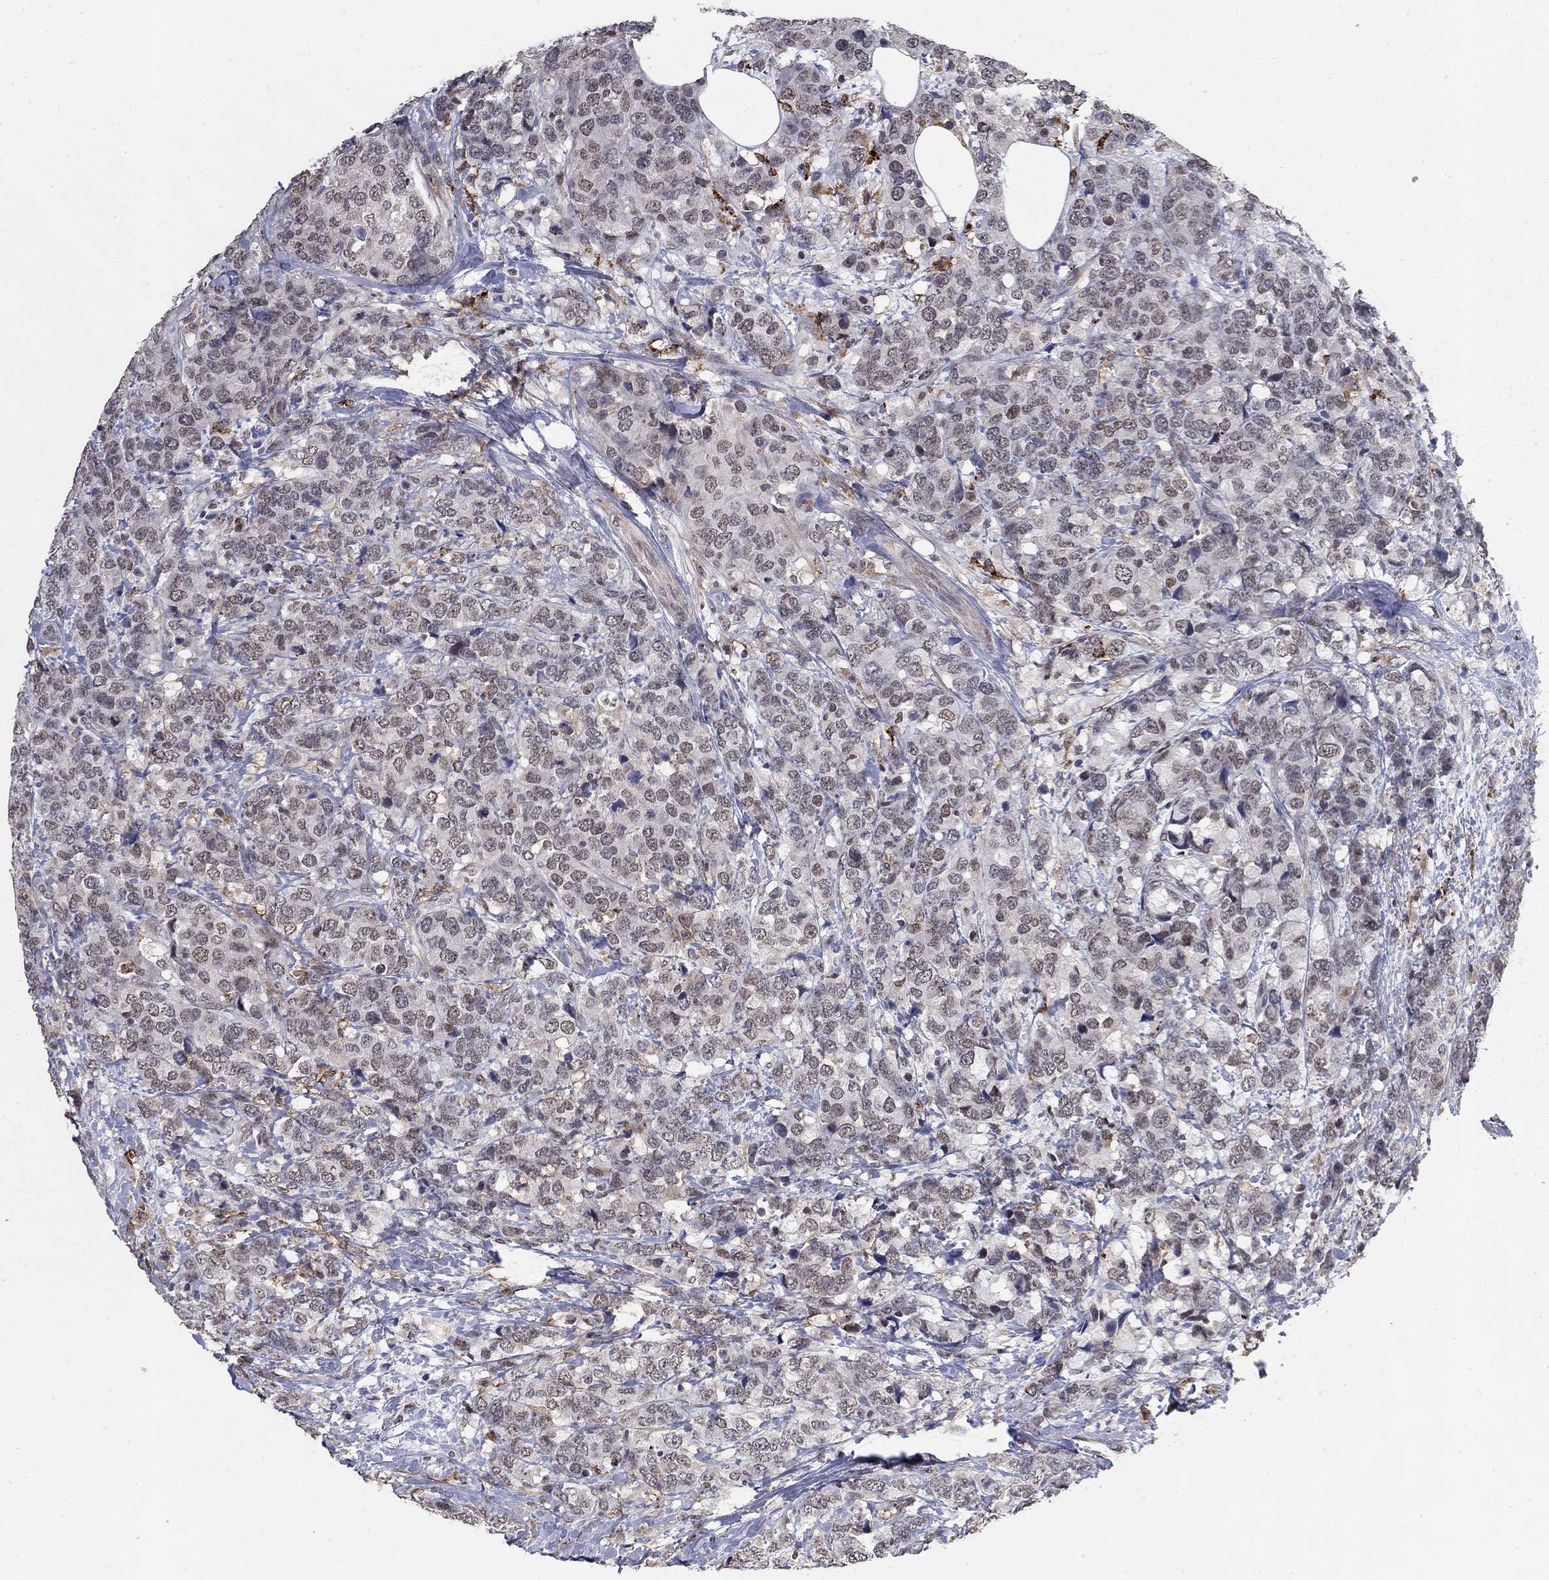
{"staining": {"intensity": "weak", "quantity": "<25%", "location": "nuclear"}, "tissue": "breast cancer", "cell_type": "Tumor cells", "image_type": "cancer", "snomed": [{"axis": "morphology", "description": "Lobular carcinoma"}, {"axis": "topography", "description": "Breast"}], "caption": "Immunohistochemical staining of breast cancer reveals no significant positivity in tumor cells.", "gene": "GRIA3", "patient": {"sex": "female", "age": 59}}